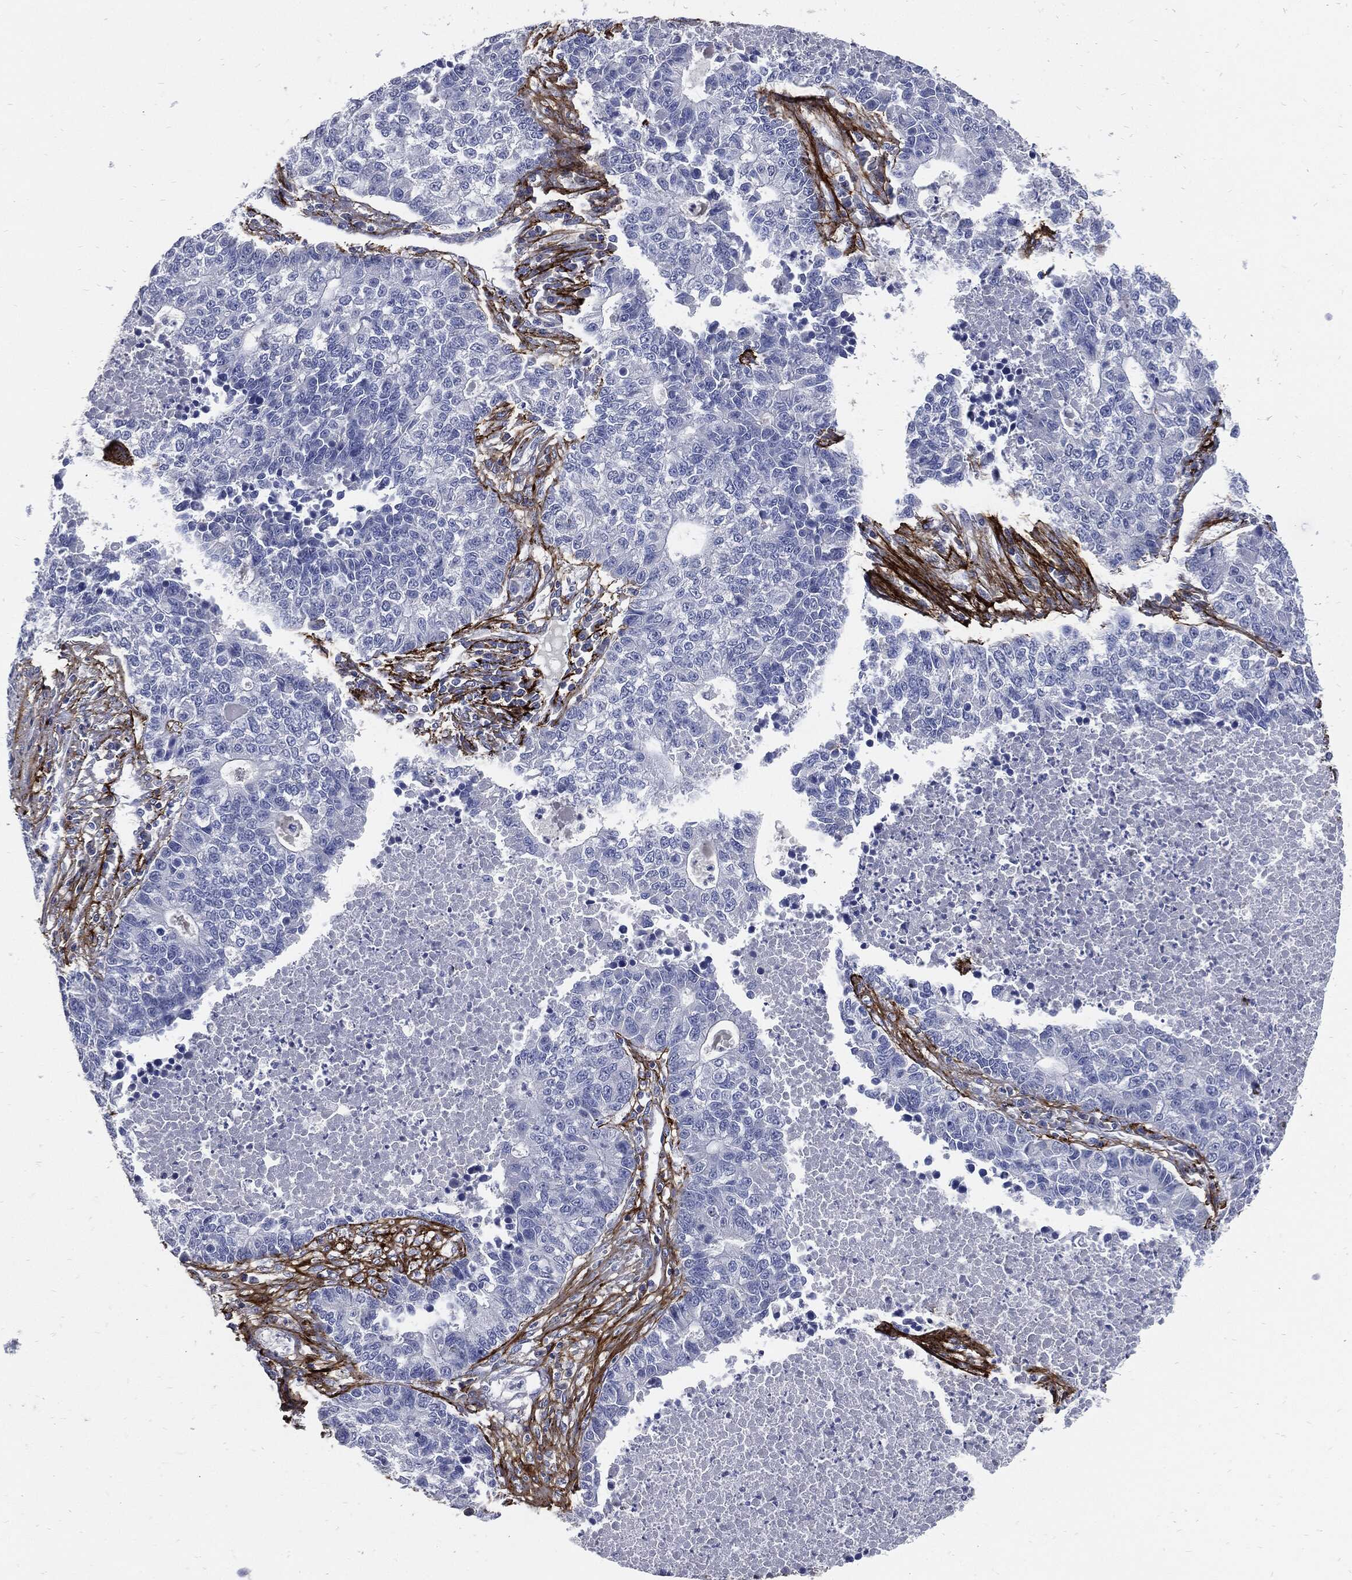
{"staining": {"intensity": "negative", "quantity": "none", "location": "none"}, "tissue": "lung cancer", "cell_type": "Tumor cells", "image_type": "cancer", "snomed": [{"axis": "morphology", "description": "Adenocarcinoma, NOS"}, {"axis": "topography", "description": "Lung"}], "caption": "Immunohistochemistry histopathology image of adenocarcinoma (lung) stained for a protein (brown), which exhibits no positivity in tumor cells. (Stains: DAB (3,3'-diaminobenzidine) IHC with hematoxylin counter stain, Microscopy: brightfield microscopy at high magnification).", "gene": "FBN1", "patient": {"sex": "male", "age": 57}}